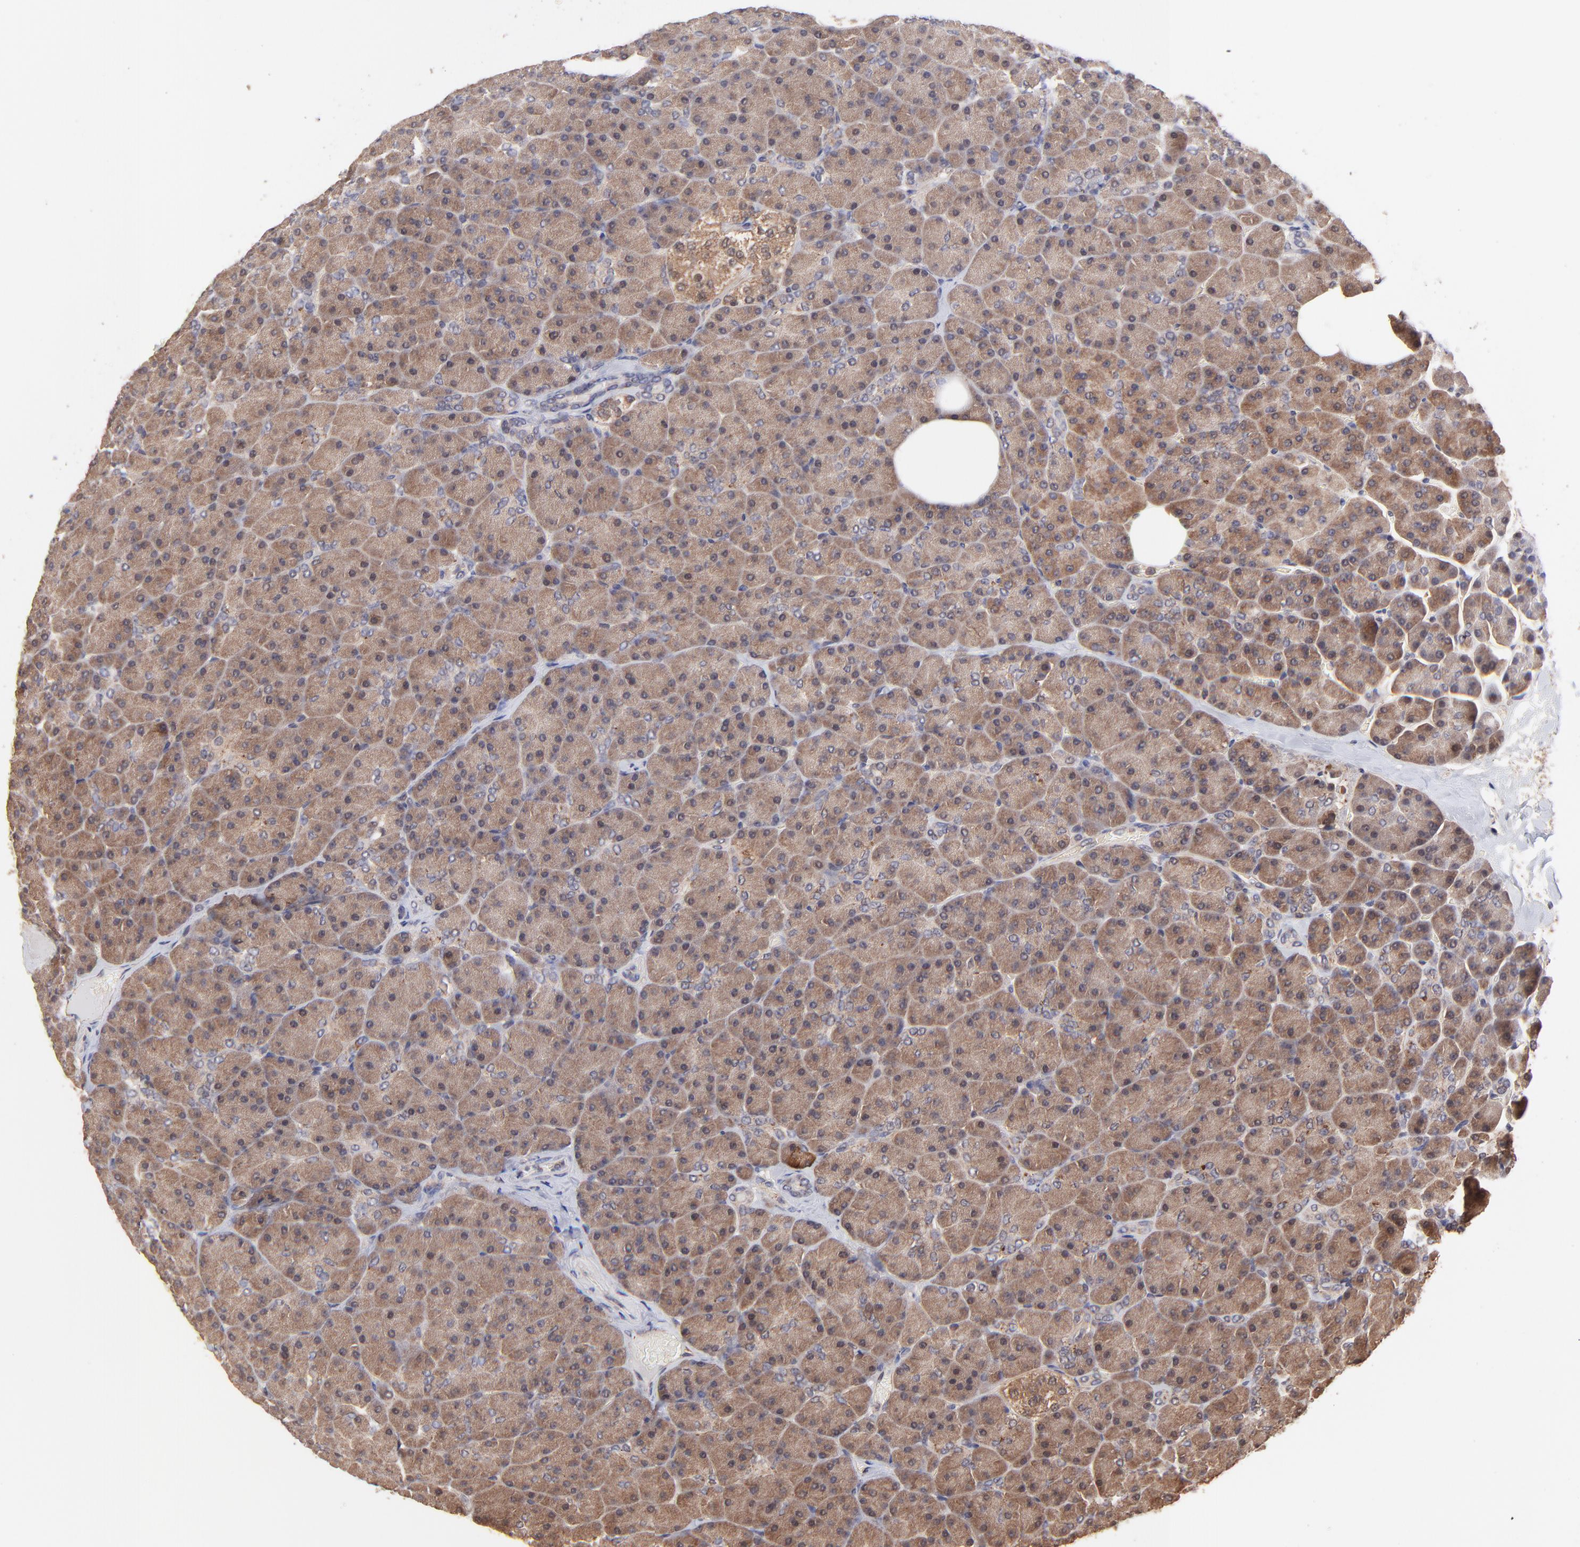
{"staining": {"intensity": "strong", "quantity": ">75%", "location": "cytoplasmic/membranous"}, "tissue": "pancreas", "cell_type": "Exocrine glandular cells", "image_type": "normal", "snomed": [{"axis": "morphology", "description": "Normal tissue, NOS"}, {"axis": "topography", "description": "Pancreas"}], "caption": "Strong cytoplasmic/membranous protein expression is appreciated in approximately >75% of exocrine glandular cells in pancreas.", "gene": "PSMA6", "patient": {"sex": "female", "age": 35}}